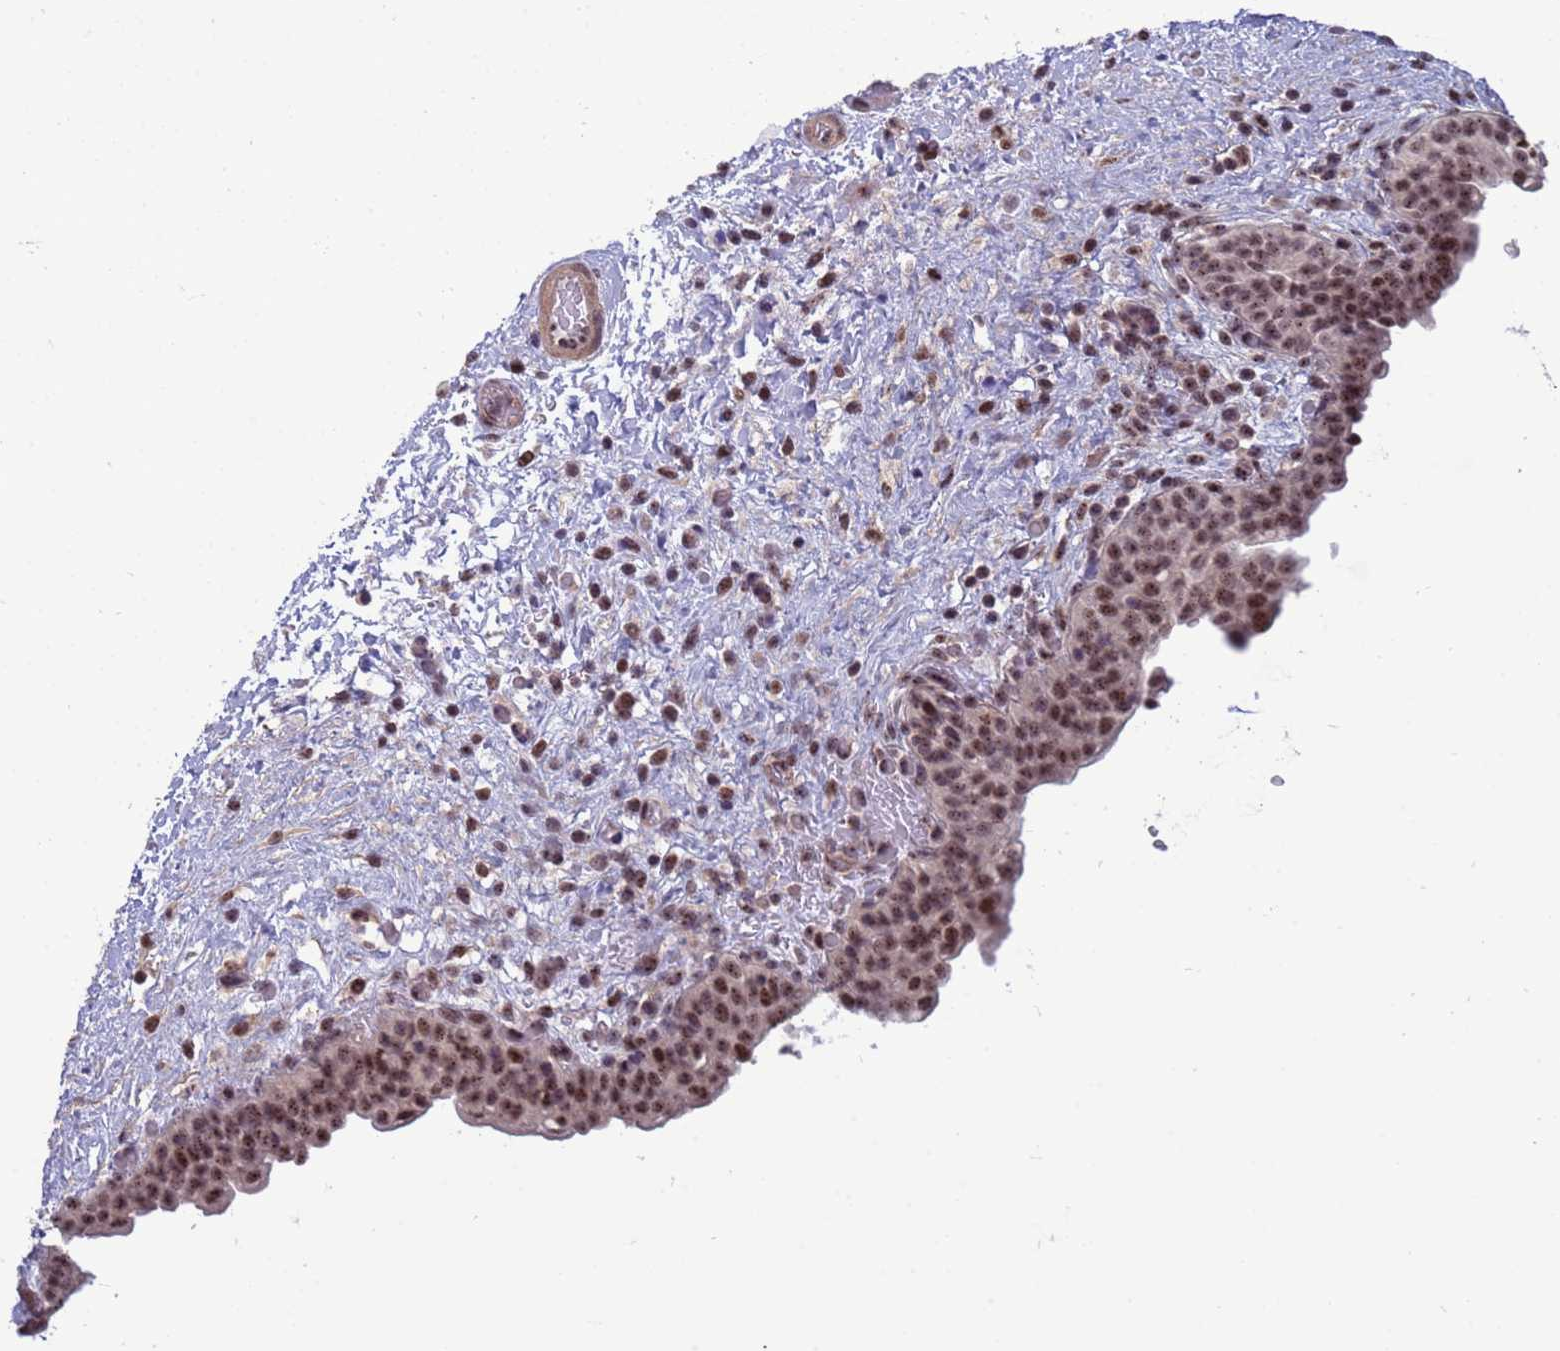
{"staining": {"intensity": "moderate", "quantity": ">75%", "location": "nuclear"}, "tissue": "urinary bladder", "cell_type": "Urothelial cells", "image_type": "normal", "snomed": [{"axis": "morphology", "description": "Normal tissue, NOS"}, {"axis": "topography", "description": "Urinary bladder"}], "caption": "Brown immunohistochemical staining in unremarkable urinary bladder exhibits moderate nuclear expression in about >75% of urothelial cells. Immunohistochemistry (ihc) stains the protein of interest in brown and the nuclei are stained blue.", "gene": "NSL1", "patient": {"sex": "male", "age": 69}}